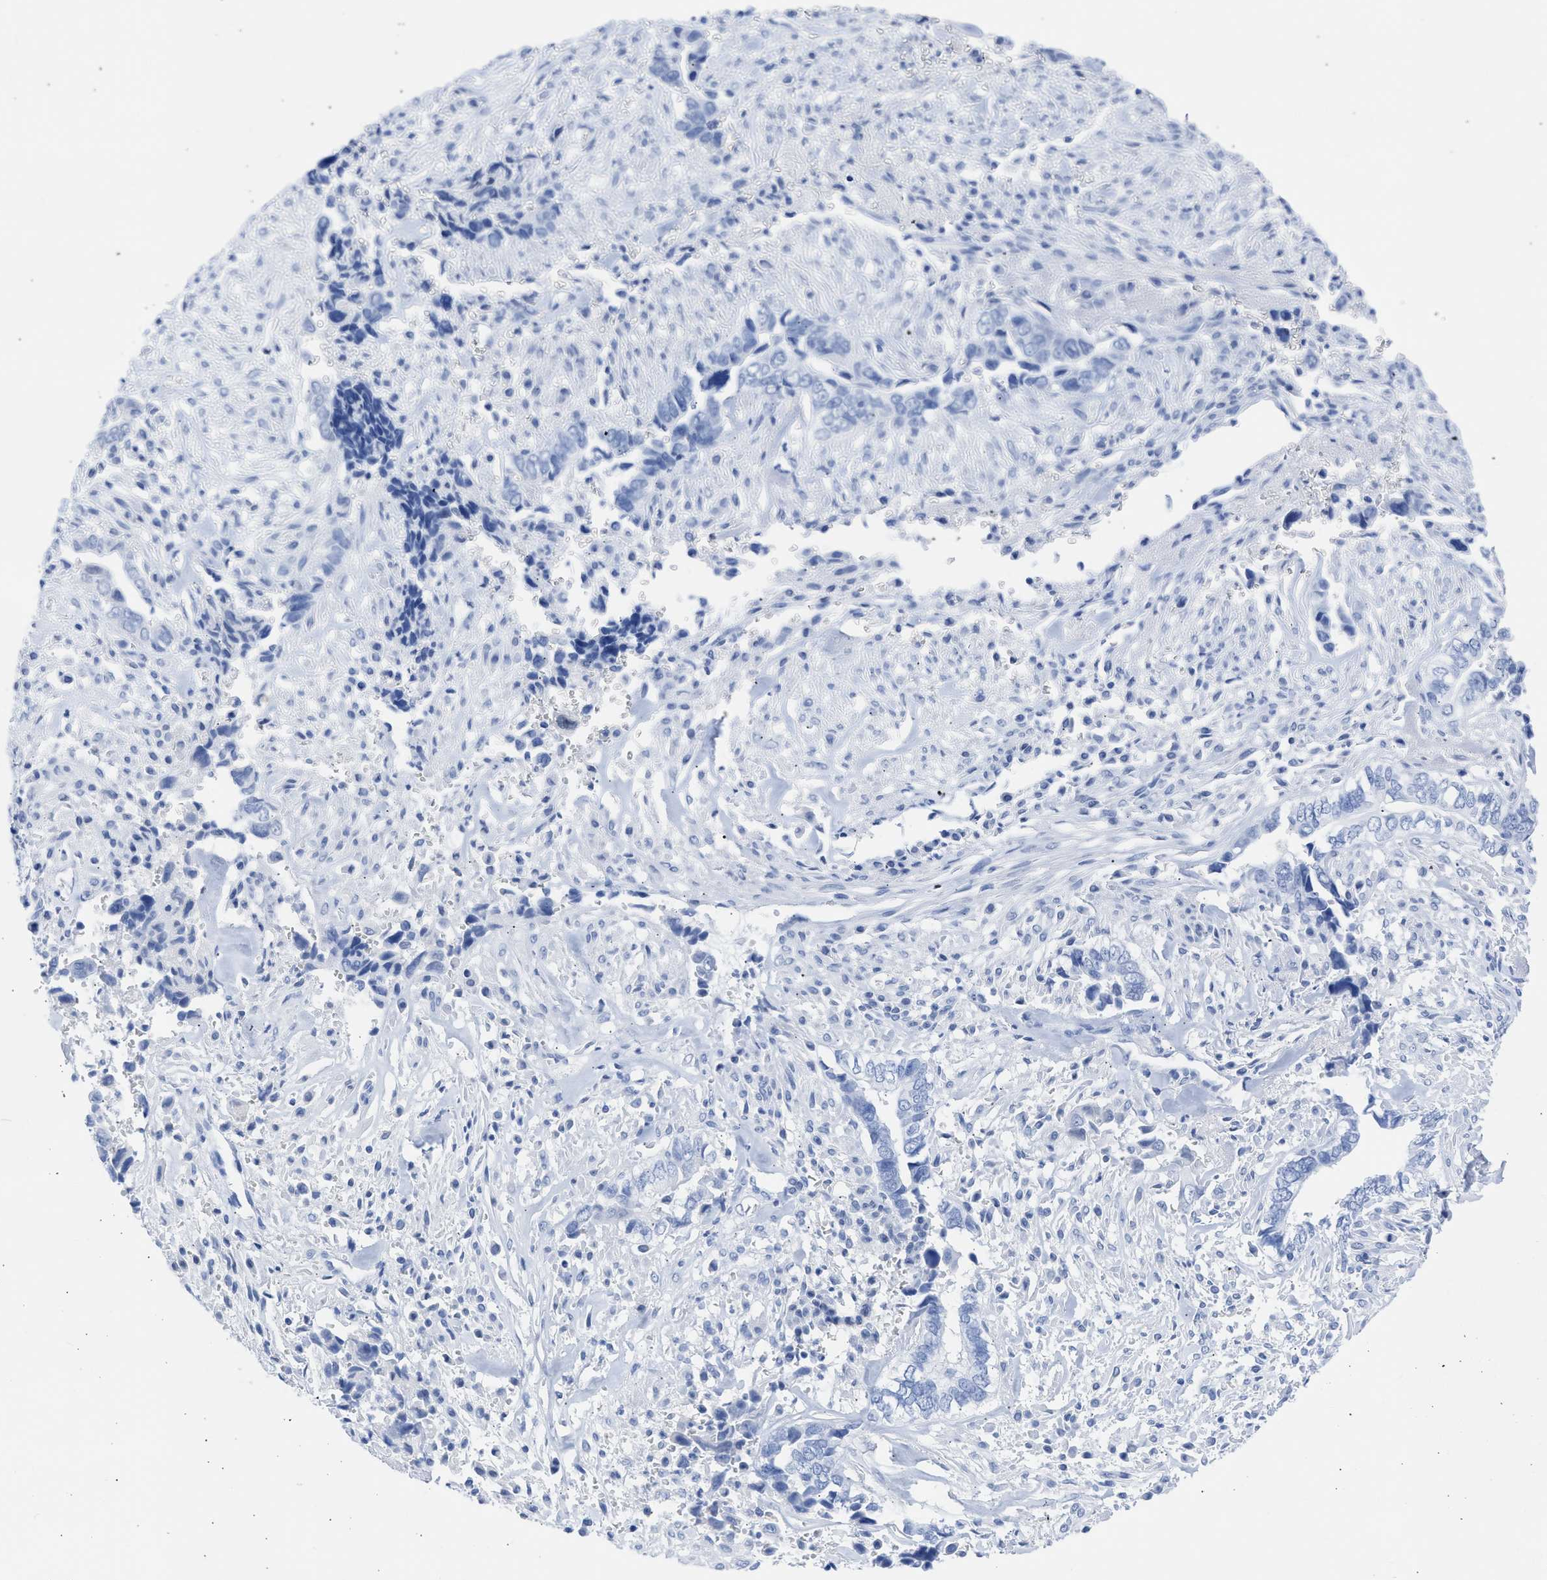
{"staining": {"intensity": "negative", "quantity": "none", "location": "none"}, "tissue": "liver cancer", "cell_type": "Tumor cells", "image_type": "cancer", "snomed": [{"axis": "morphology", "description": "Cholangiocarcinoma"}, {"axis": "topography", "description": "Liver"}], "caption": "This photomicrograph is of liver cholangiocarcinoma stained with immunohistochemistry (IHC) to label a protein in brown with the nuclei are counter-stained blue. There is no expression in tumor cells. (DAB (3,3'-diaminobenzidine) immunohistochemistry (IHC), high magnification).", "gene": "RSPH1", "patient": {"sex": "female", "age": 79}}